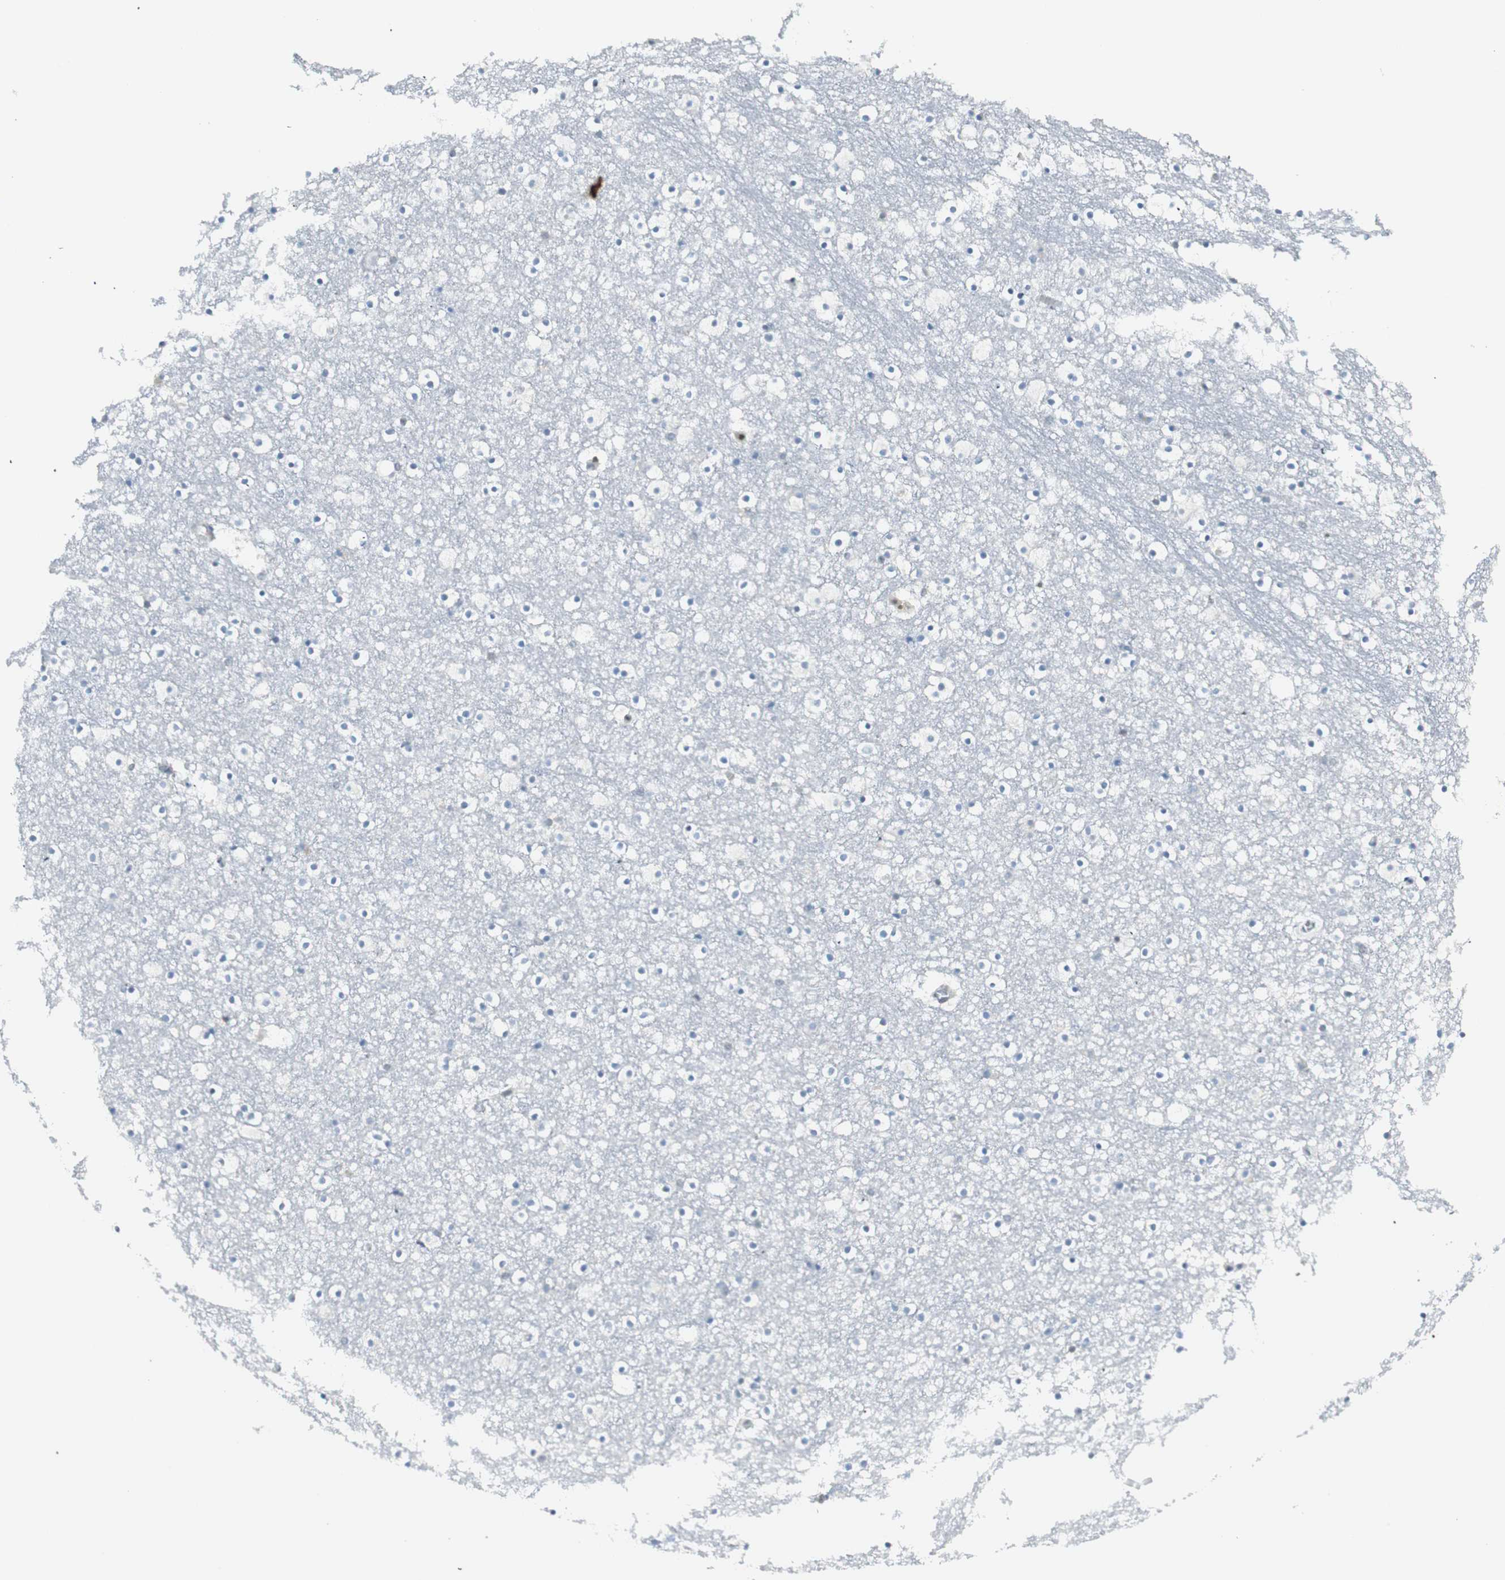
{"staining": {"intensity": "negative", "quantity": "none", "location": "none"}, "tissue": "caudate", "cell_type": "Glial cells", "image_type": "normal", "snomed": [{"axis": "morphology", "description": "Normal tissue, NOS"}, {"axis": "topography", "description": "Lateral ventricle wall"}], "caption": "The immunohistochemistry micrograph has no significant positivity in glial cells of caudate.", "gene": "PPP1CA", "patient": {"sex": "male", "age": 45}}